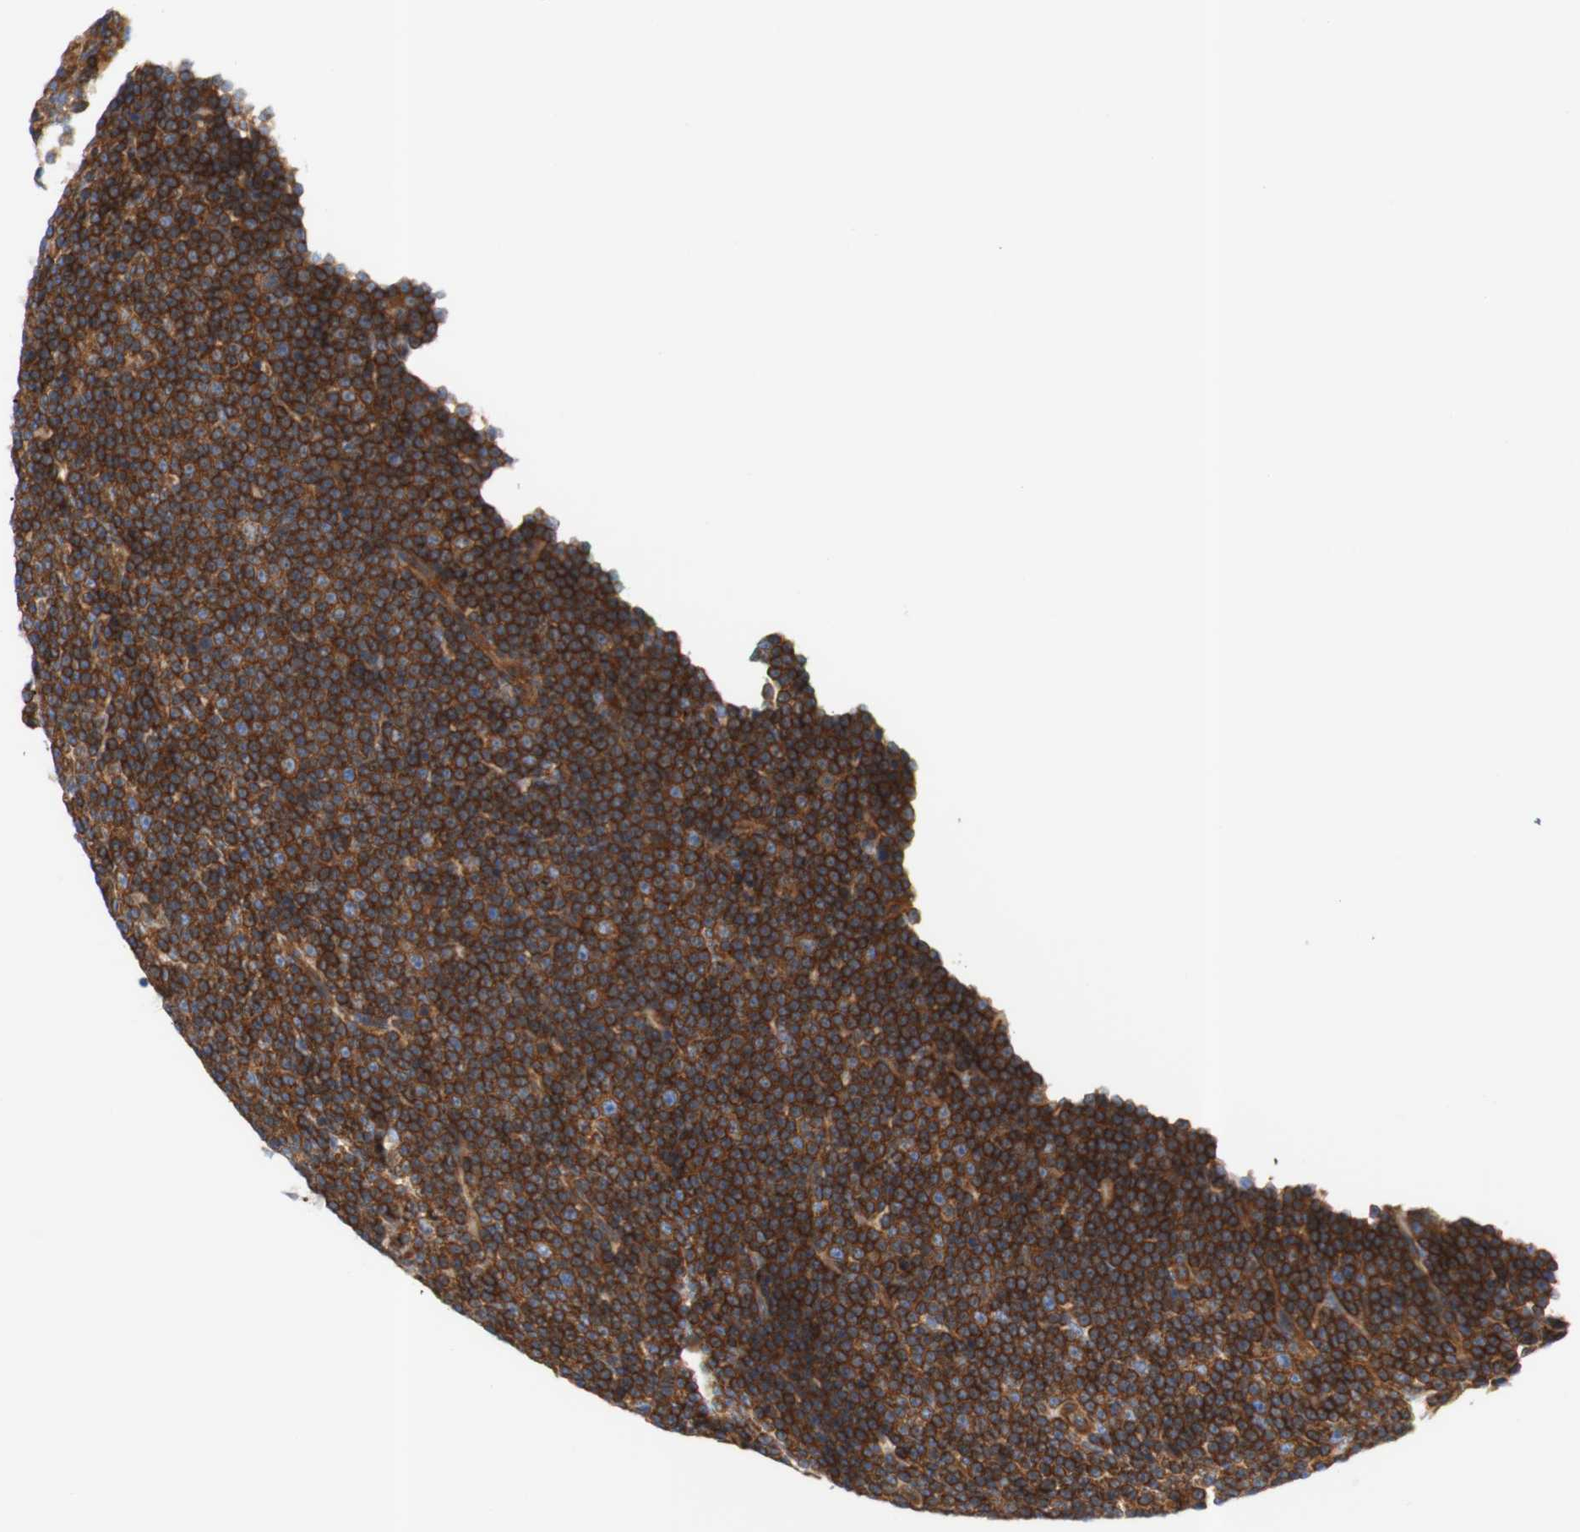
{"staining": {"intensity": "strong", "quantity": ">75%", "location": "cytoplasmic/membranous"}, "tissue": "lymphoma", "cell_type": "Tumor cells", "image_type": "cancer", "snomed": [{"axis": "morphology", "description": "Malignant lymphoma, non-Hodgkin's type, Low grade"}, {"axis": "topography", "description": "Lymph node"}], "caption": "This is an image of immunohistochemistry (IHC) staining of malignant lymphoma, non-Hodgkin's type (low-grade), which shows strong positivity in the cytoplasmic/membranous of tumor cells.", "gene": "STOM", "patient": {"sex": "female", "age": 67}}